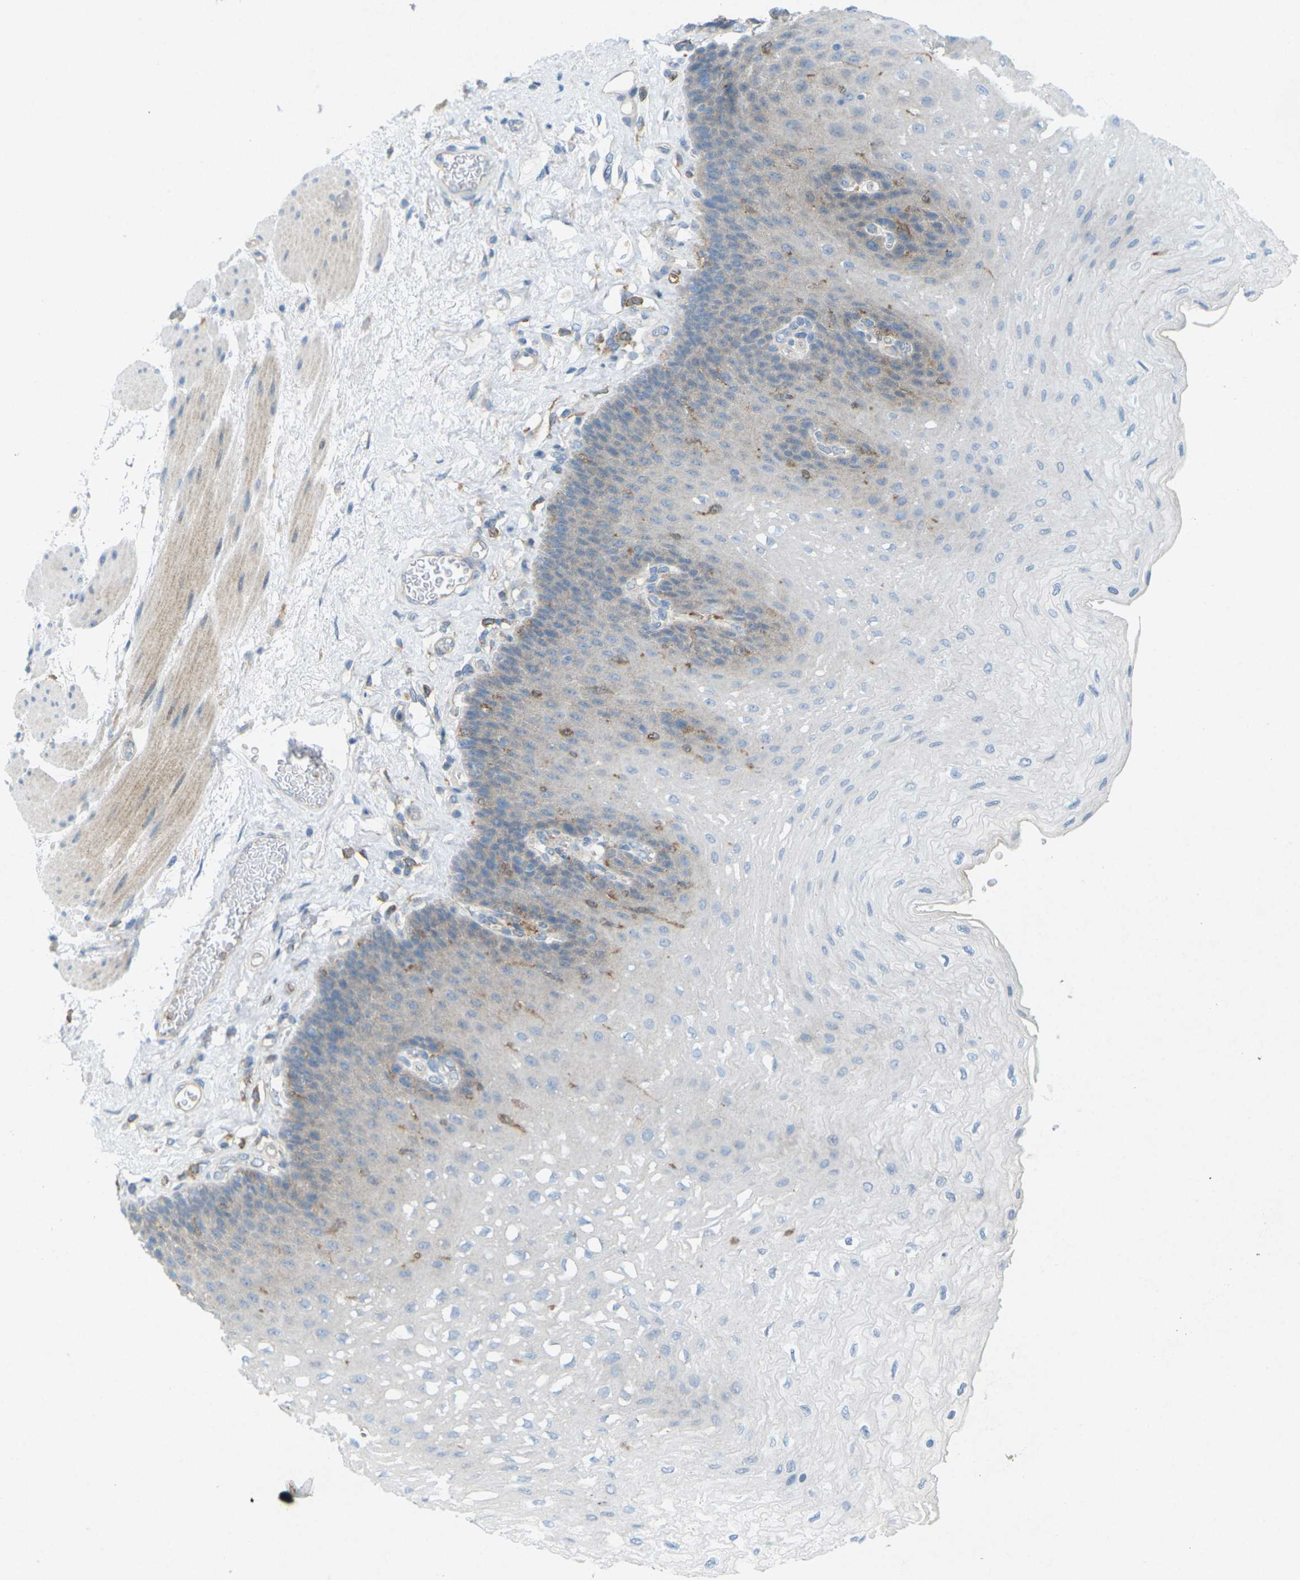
{"staining": {"intensity": "negative", "quantity": "none", "location": "none"}, "tissue": "esophagus", "cell_type": "Squamous epithelial cells", "image_type": "normal", "snomed": [{"axis": "morphology", "description": "Normal tissue, NOS"}, {"axis": "topography", "description": "Esophagus"}], "caption": "Esophagus was stained to show a protein in brown. There is no significant positivity in squamous epithelial cells. (DAB immunohistochemistry (IHC) visualized using brightfield microscopy, high magnification).", "gene": "STK11", "patient": {"sex": "female", "age": 72}}